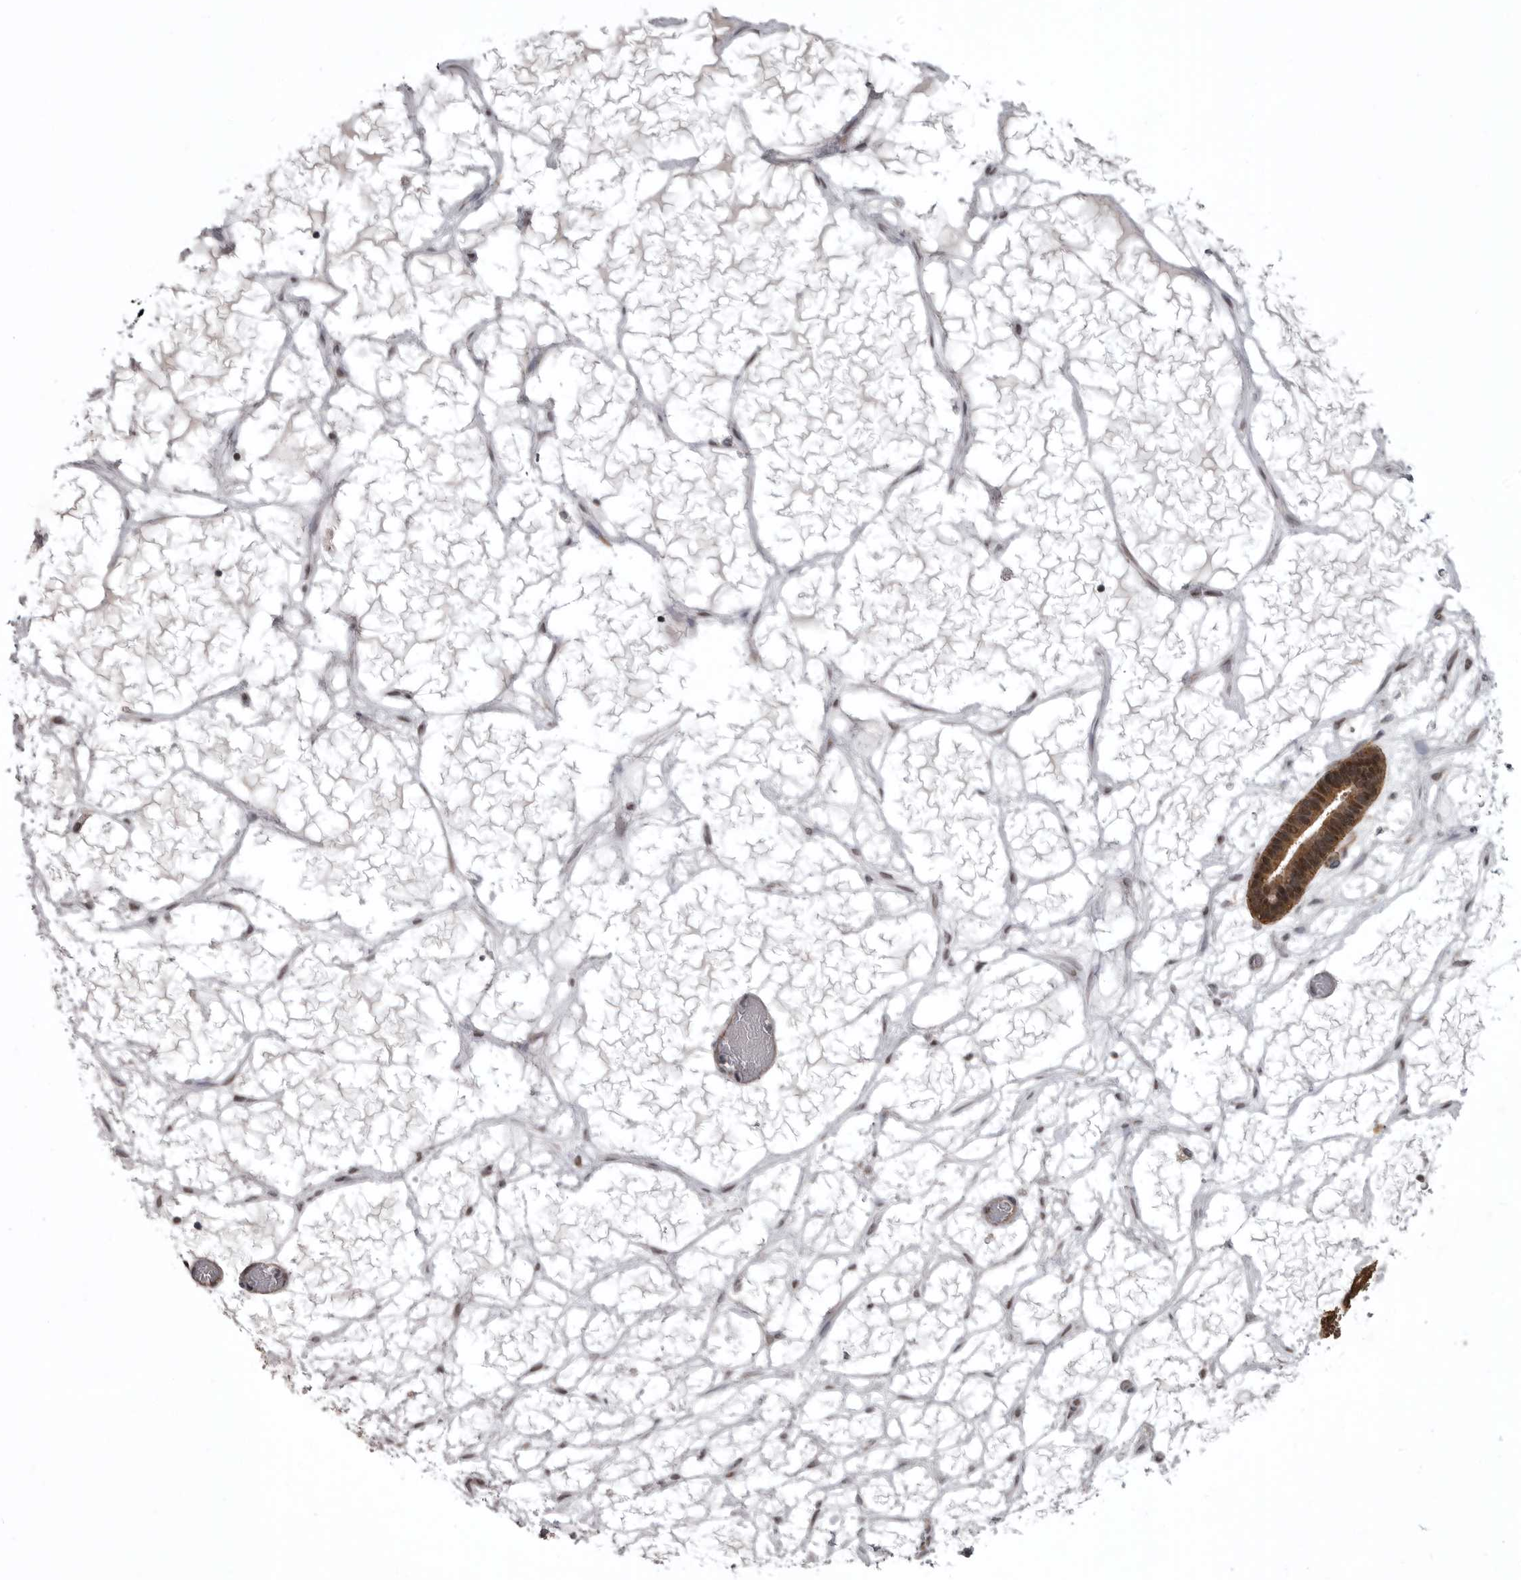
{"staining": {"intensity": "strong", "quantity": ">75%", "location": "cytoplasmic/membranous,nuclear"}, "tissue": "ovarian cancer", "cell_type": "Tumor cells", "image_type": "cancer", "snomed": [{"axis": "morphology", "description": "Cystadenocarcinoma, serous, NOS"}, {"axis": "topography", "description": "Ovary"}], "caption": "Protein expression analysis of ovarian serous cystadenocarcinoma reveals strong cytoplasmic/membranous and nuclear staining in about >75% of tumor cells. (Stains: DAB in brown, nuclei in blue, Microscopy: brightfield microscopy at high magnification).", "gene": "SNX16", "patient": {"sex": "female", "age": 56}}